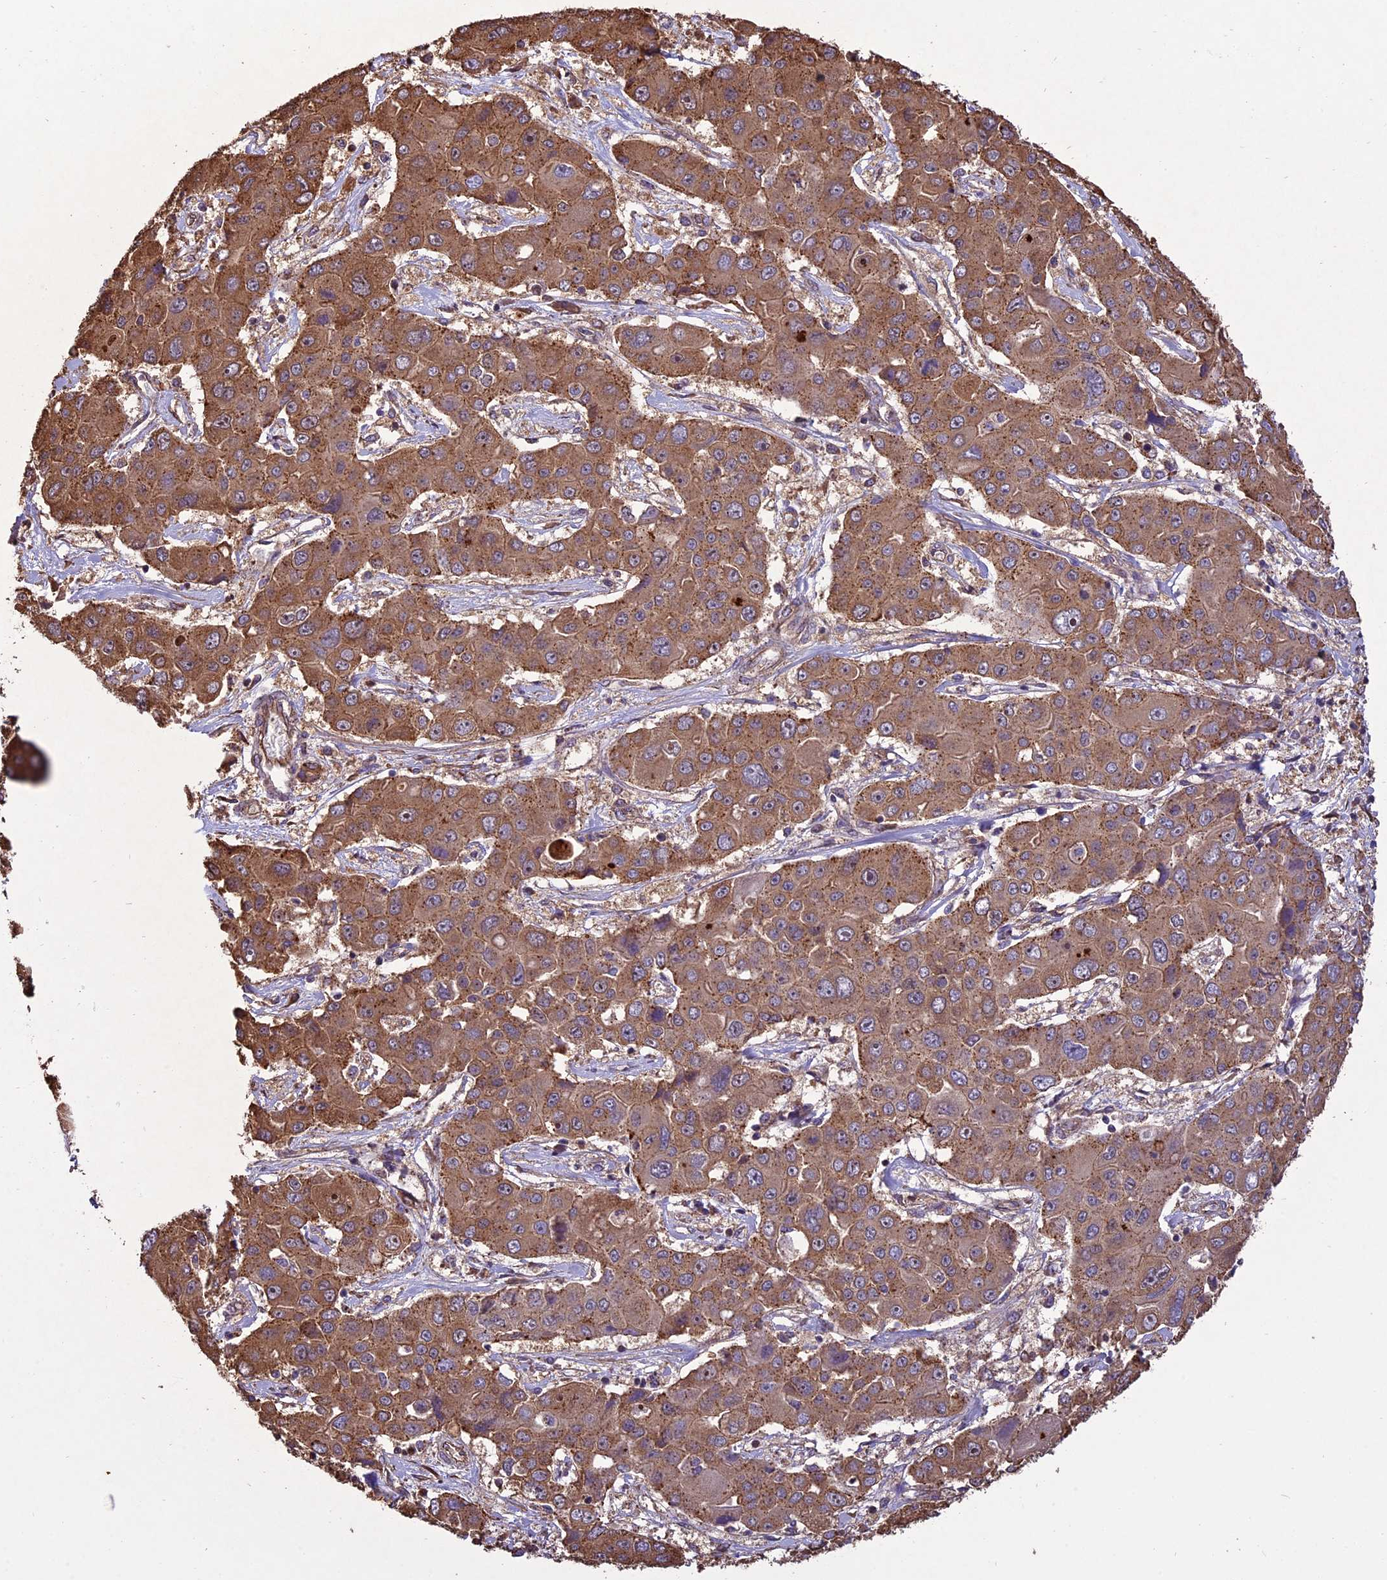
{"staining": {"intensity": "moderate", "quantity": ">75%", "location": "cytoplasmic/membranous"}, "tissue": "liver cancer", "cell_type": "Tumor cells", "image_type": "cancer", "snomed": [{"axis": "morphology", "description": "Cholangiocarcinoma"}, {"axis": "topography", "description": "Liver"}], "caption": "DAB (3,3'-diaminobenzidine) immunohistochemical staining of human liver cancer exhibits moderate cytoplasmic/membranous protein staining in approximately >75% of tumor cells.", "gene": "CHMP2A", "patient": {"sex": "male", "age": 67}}